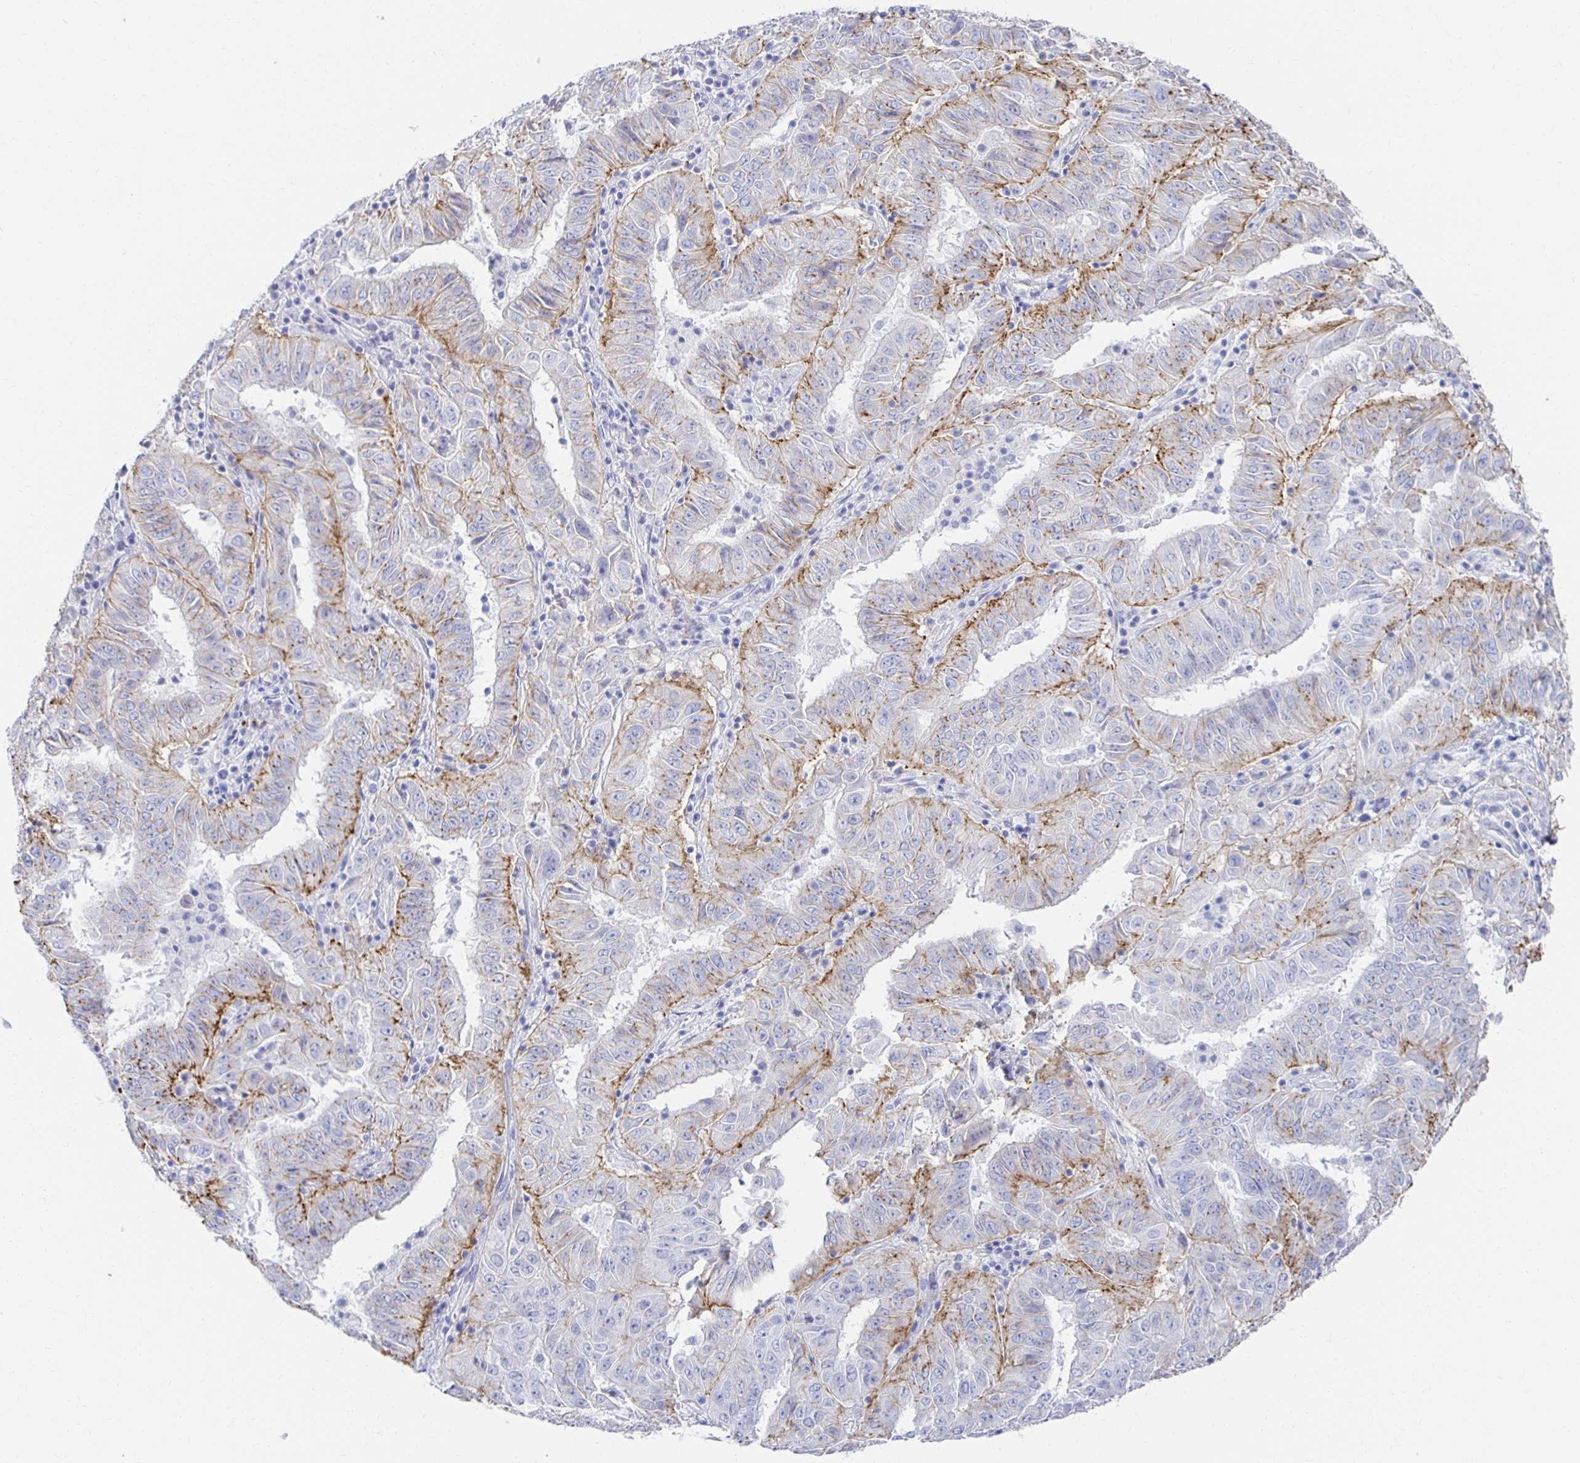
{"staining": {"intensity": "moderate", "quantity": "<25%", "location": "cytoplasmic/membranous"}, "tissue": "pancreatic cancer", "cell_type": "Tumor cells", "image_type": "cancer", "snomed": [{"axis": "morphology", "description": "Adenocarcinoma, NOS"}, {"axis": "topography", "description": "Pancreas"}], "caption": "Protein staining shows moderate cytoplasmic/membranous positivity in about <25% of tumor cells in pancreatic cancer. Nuclei are stained in blue.", "gene": "PRDM7", "patient": {"sex": "male", "age": 63}}